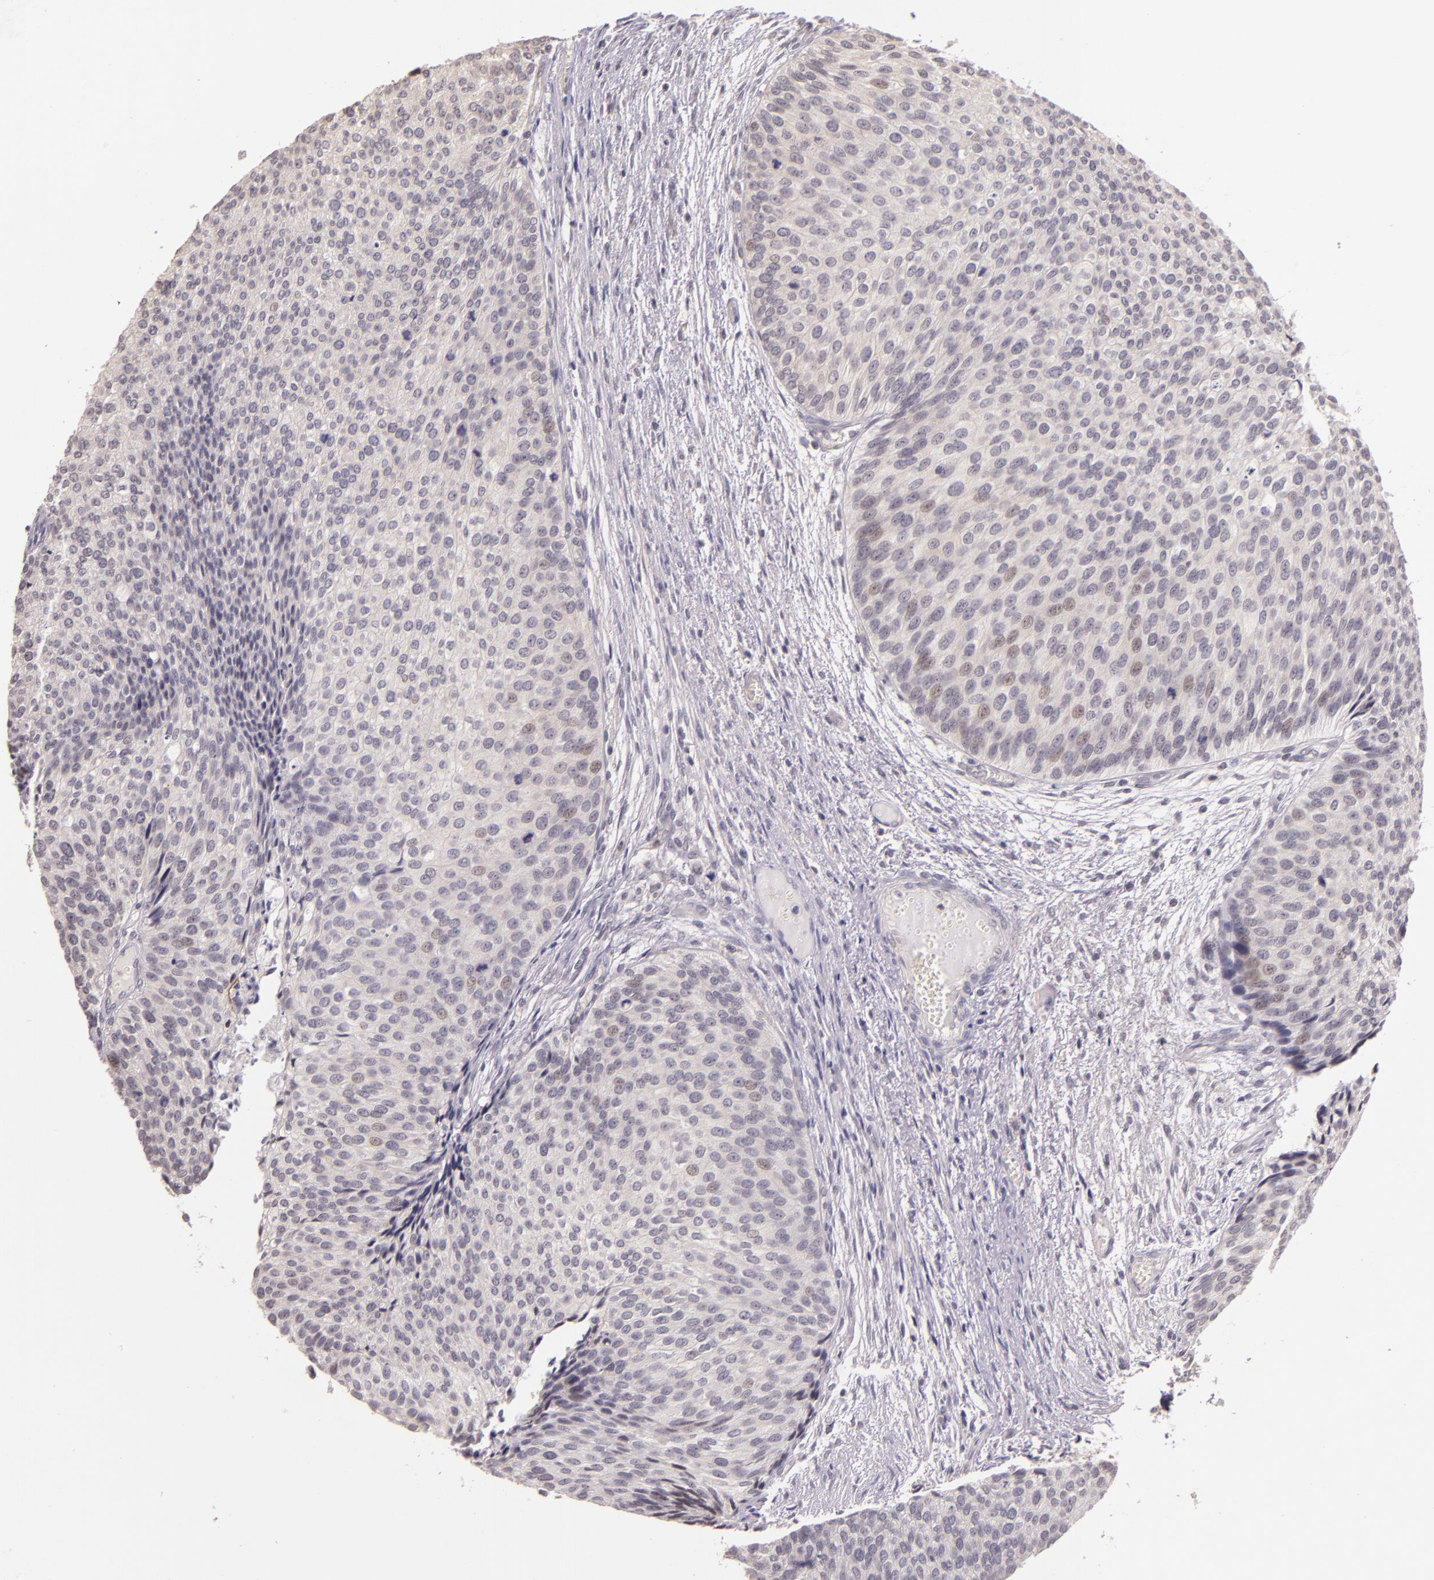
{"staining": {"intensity": "negative", "quantity": "none", "location": "none"}, "tissue": "urothelial cancer", "cell_type": "Tumor cells", "image_type": "cancer", "snomed": [{"axis": "morphology", "description": "Urothelial carcinoma, Low grade"}, {"axis": "topography", "description": "Urinary bladder"}], "caption": "A histopathology image of urothelial carcinoma (low-grade) stained for a protein exhibits no brown staining in tumor cells.", "gene": "ARMH4", "patient": {"sex": "male", "age": 84}}